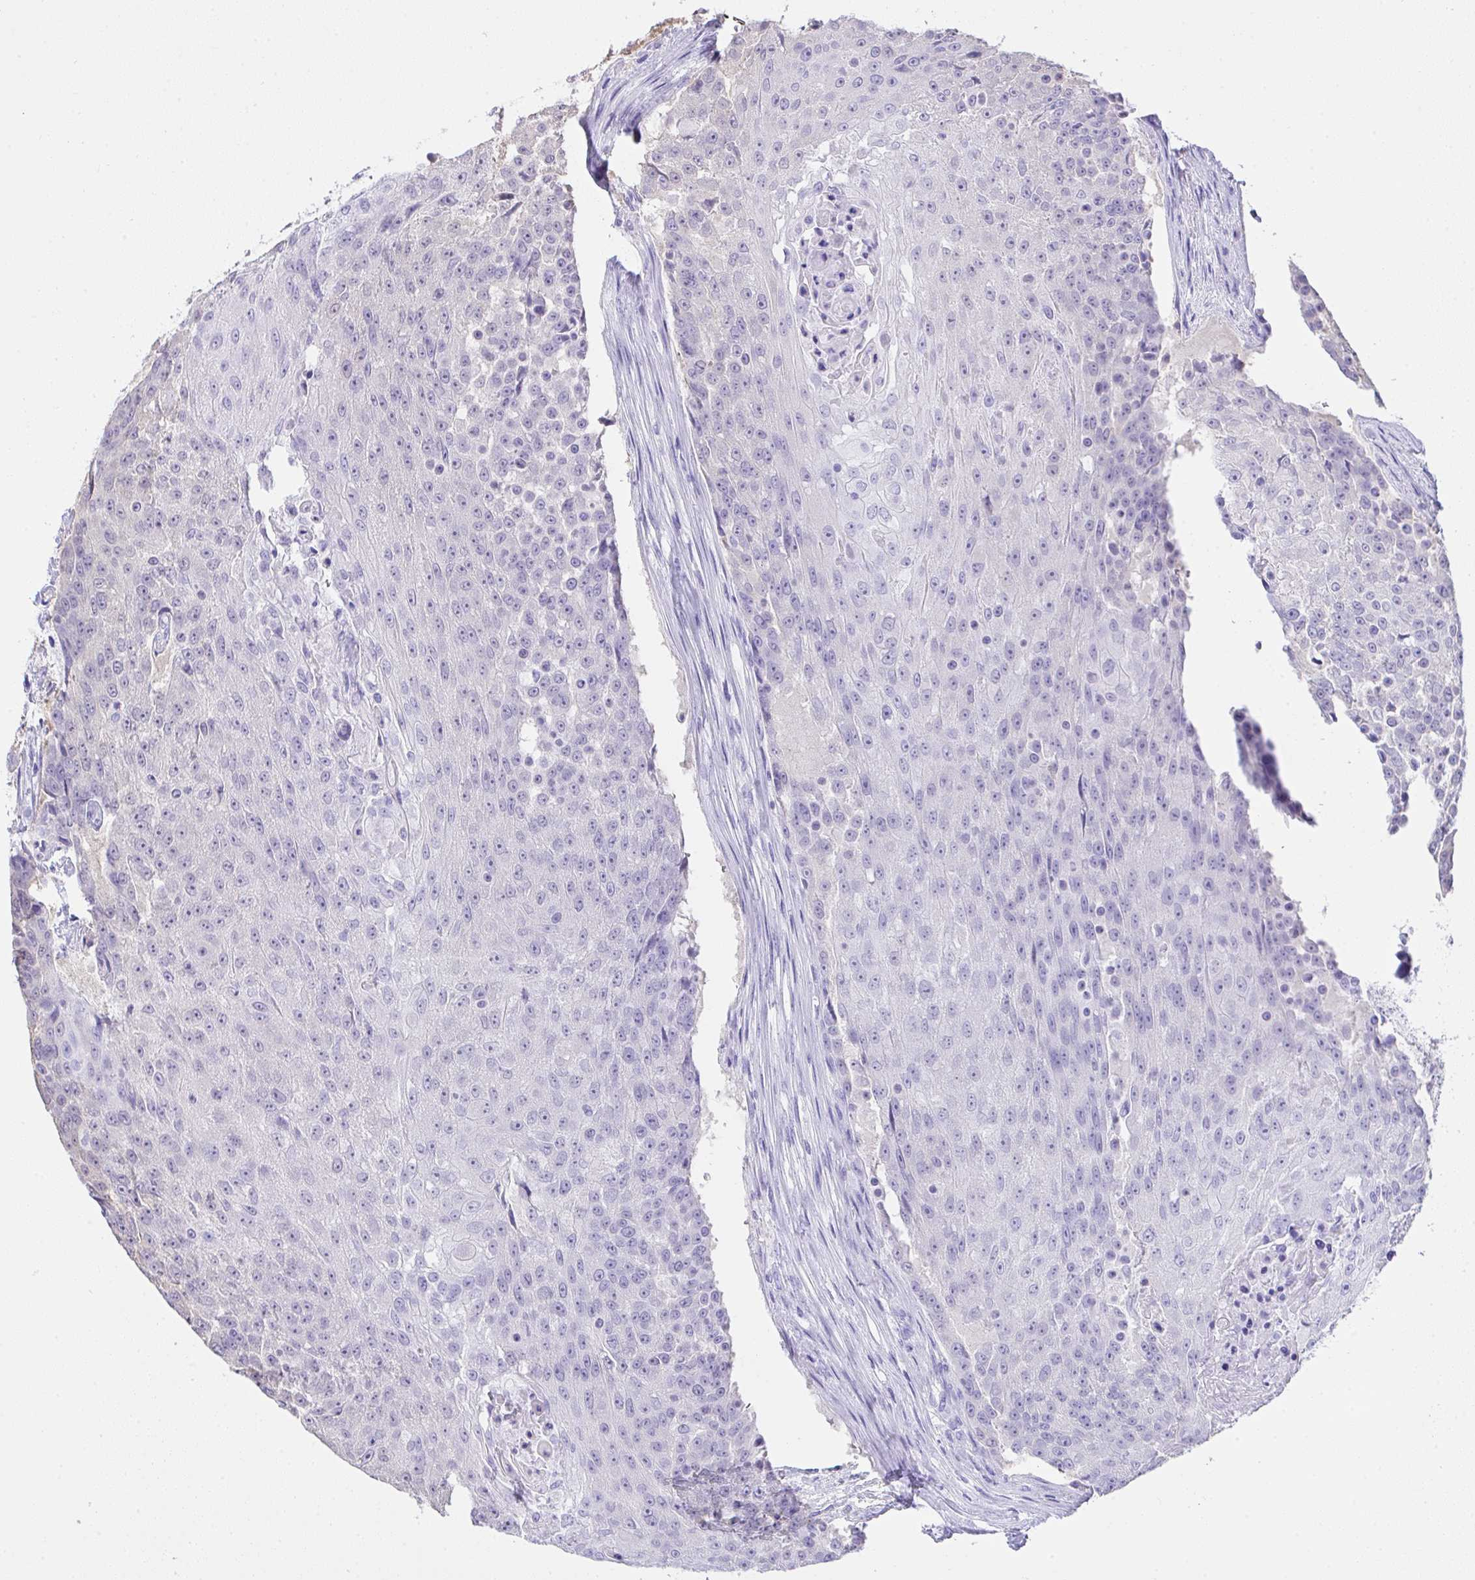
{"staining": {"intensity": "negative", "quantity": "none", "location": "none"}, "tissue": "urothelial cancer", "cell_type": "Tumor cells", "image_type": "cancer", "snomed": [{"axis": "morphology", "description": "Urothelial carcinoma, High grade"}, {"axis": "topography", "description": "Urinary bladder"}], "caption": "This is an immunohistochemistry (IHC) image of human urothelial carcinoma (high-grade). There is no positivity in tumor cells.", "gene": "AKR1D1", "patient": {"sex": "female", "age": 63}}